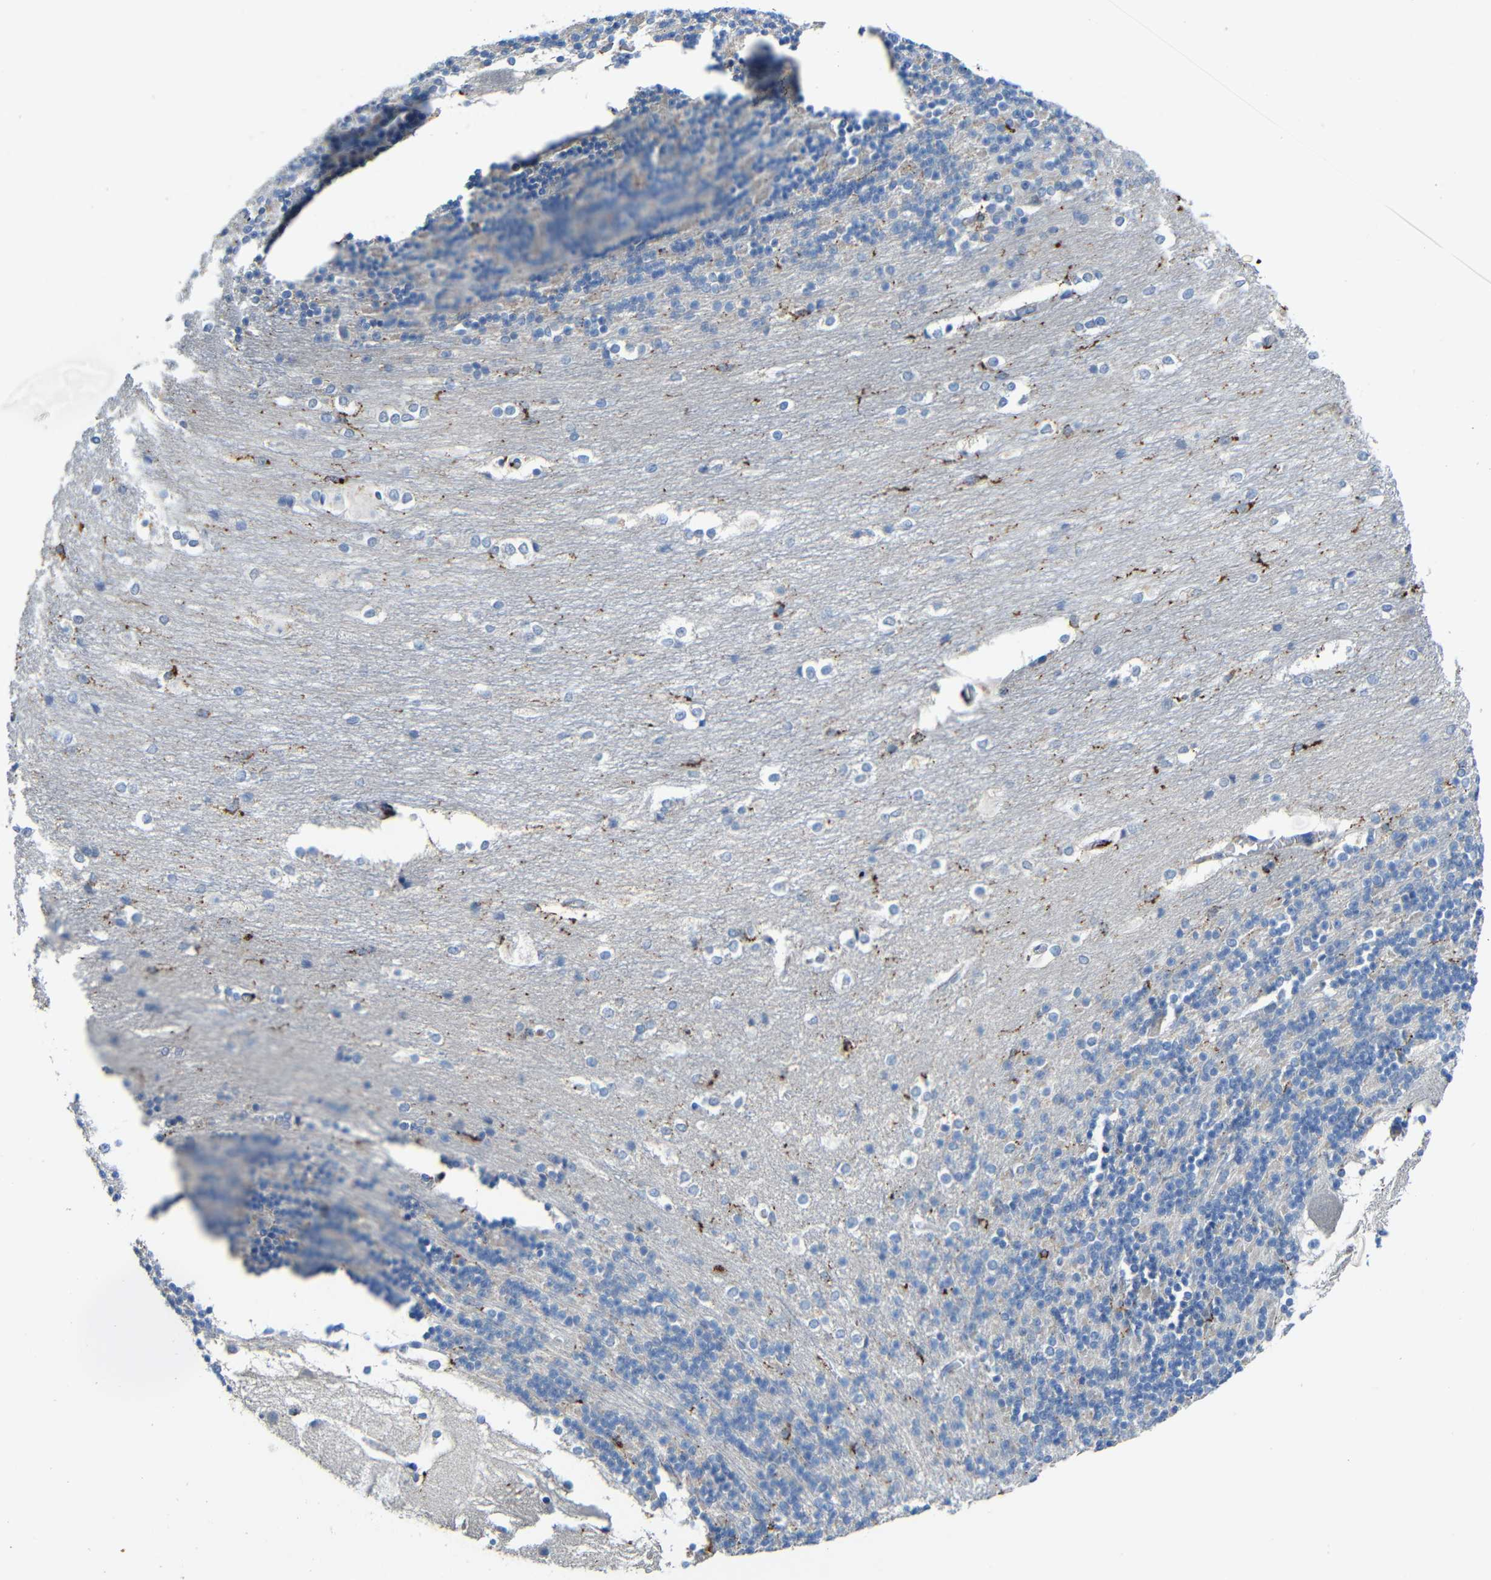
{"staining": {"intensity": "negative", "quantity": "none", "location": "none"}, "tissue": "cerebellum", "cell_type": "Cells in granular layer", "image_type": "normal", "snomed": [{"axis": "morphology", "description": "Normal tissue, NOS"}, {"axis": "topography", "description": "Cerebellum"}], "caption": "A high-resolution photomicrograph shows immunohistochemistry staining of benign cerebellum, which shows no significant staining in cells in granular layer.", "gene": "HLA", "patient": {"sex": "female", "age": 19}}